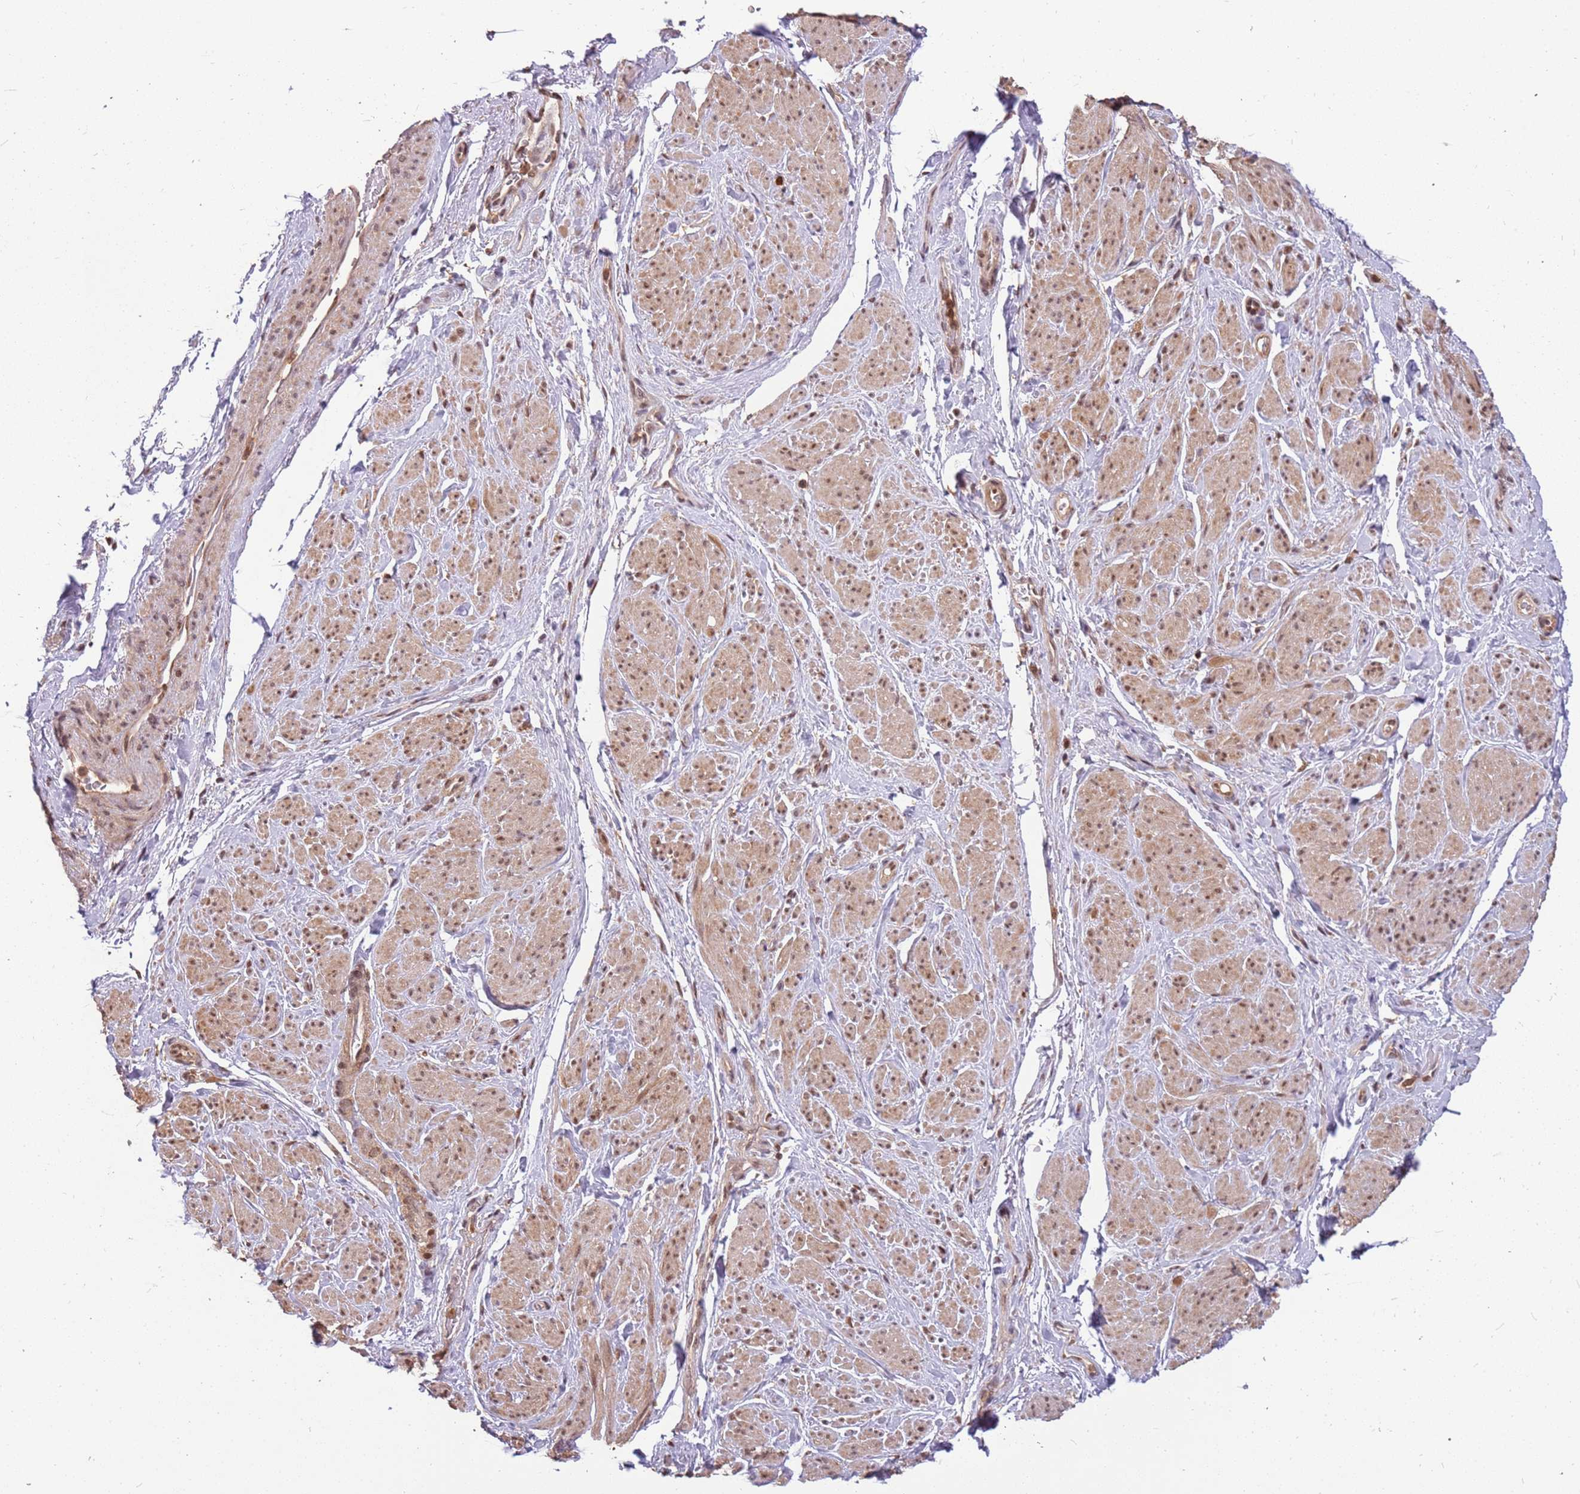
{"staining": {"intensity": "moderate", "quantity": "25%-75%", "location": "cytoplasmic/membranous,nuclear"}, "tissue": "smooth muscle", "cell_type": "Smooth muscle cells", "image_type": "normal", "snomed": [{"axis": "morphology", "description": "Normal tissue, NOS"}, {"axis": "topography", "description": "Smooth muscle"}, {"axis": "topography", "description": "Peripheral nerve tissue"}], "caption": "The immunohistochemical stain labels moderate cytoplasmic/membranous,nuclear staining in smooth muscle cells of unremarkable smooth muscle. Nuclei are stained in blue.", "gene": "GBP2", "patient": {"sex": "male", "age": 69}}